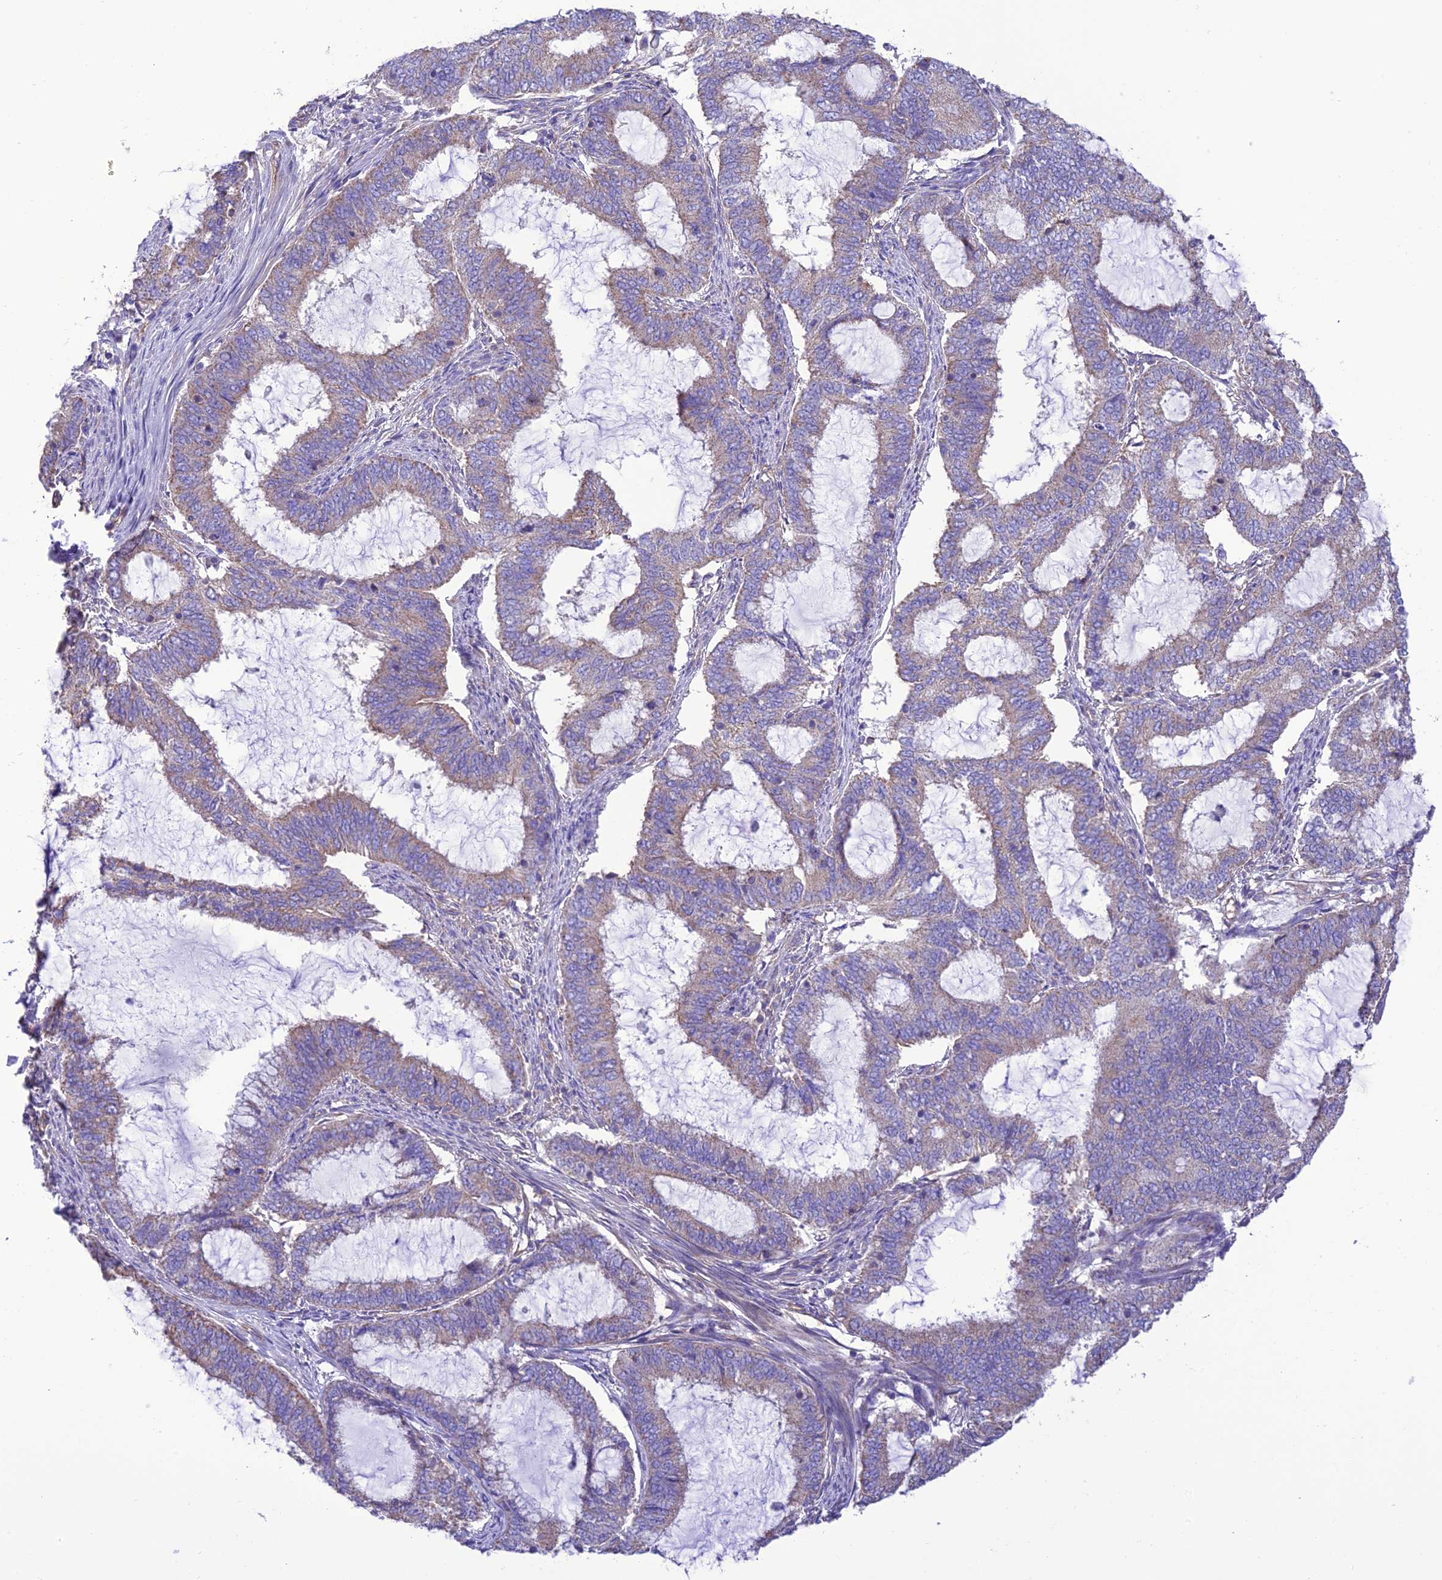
{"staining": {"intensity": "moderate", "quantity": "<25%", "location": "cytoplasmic/membranous"}, "tissue": "endometrial cancer", "cell_type": "Tumor cells", "image_type": "cancer", "snomed": [{"axis": "morphology", "description": "Adenocarcinoma, NOS"}, {"axis": "topography", "description": "Endometrium"}], "caption": "Brown immunohistochemical staining in human endometrial adenocarcinoma exhibits moderate cytoplasmic/membranous staining in about <25% of tumor cells. Nuclei are stained in blue.", "gene": "MAP3K12", "patient": {"sex": "female", "age": 51}}